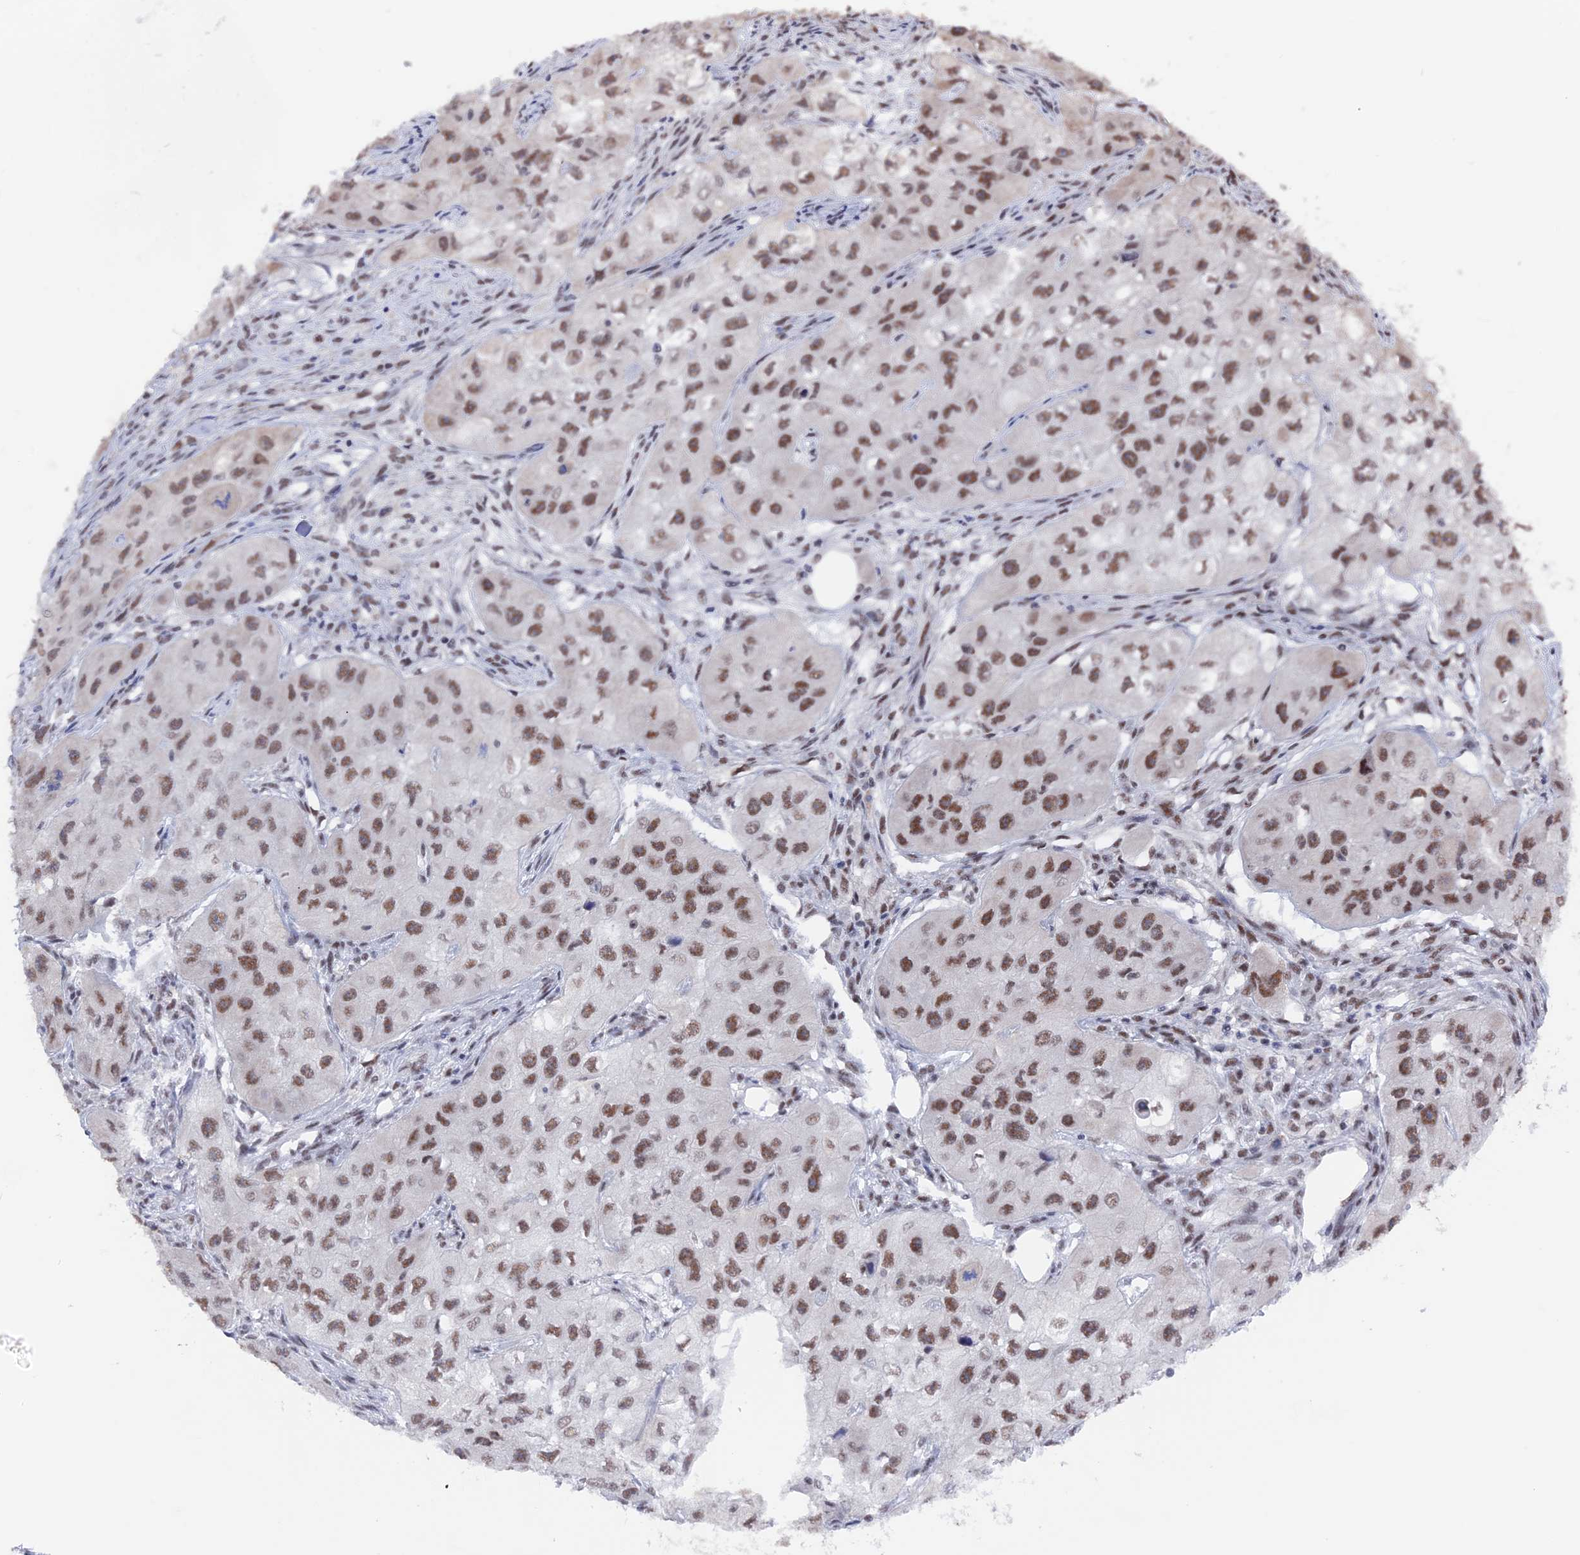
{"staining": {"intensity": "moderate", "quantity": ">75%", "location": "nuclear"}, "tissue": "skin cancer", "cell_type": "Tumor cells", "image_type": "cancer", "snomed": [{"axis": "morphology", "description": "Squamous cell carcinoma, NOS"}, {"axis": "topography", "description": "Skin"}, {"axis": "topography", "description": "Subcutis"}], "caption": "Moderate nuclear expression for a protein is seen in approximately >75% of tumor cells of skin cancer using immunohistochemistry (IHC).", "gene": "SF3A2", "patient": {"sex": "male", "age": 73}}